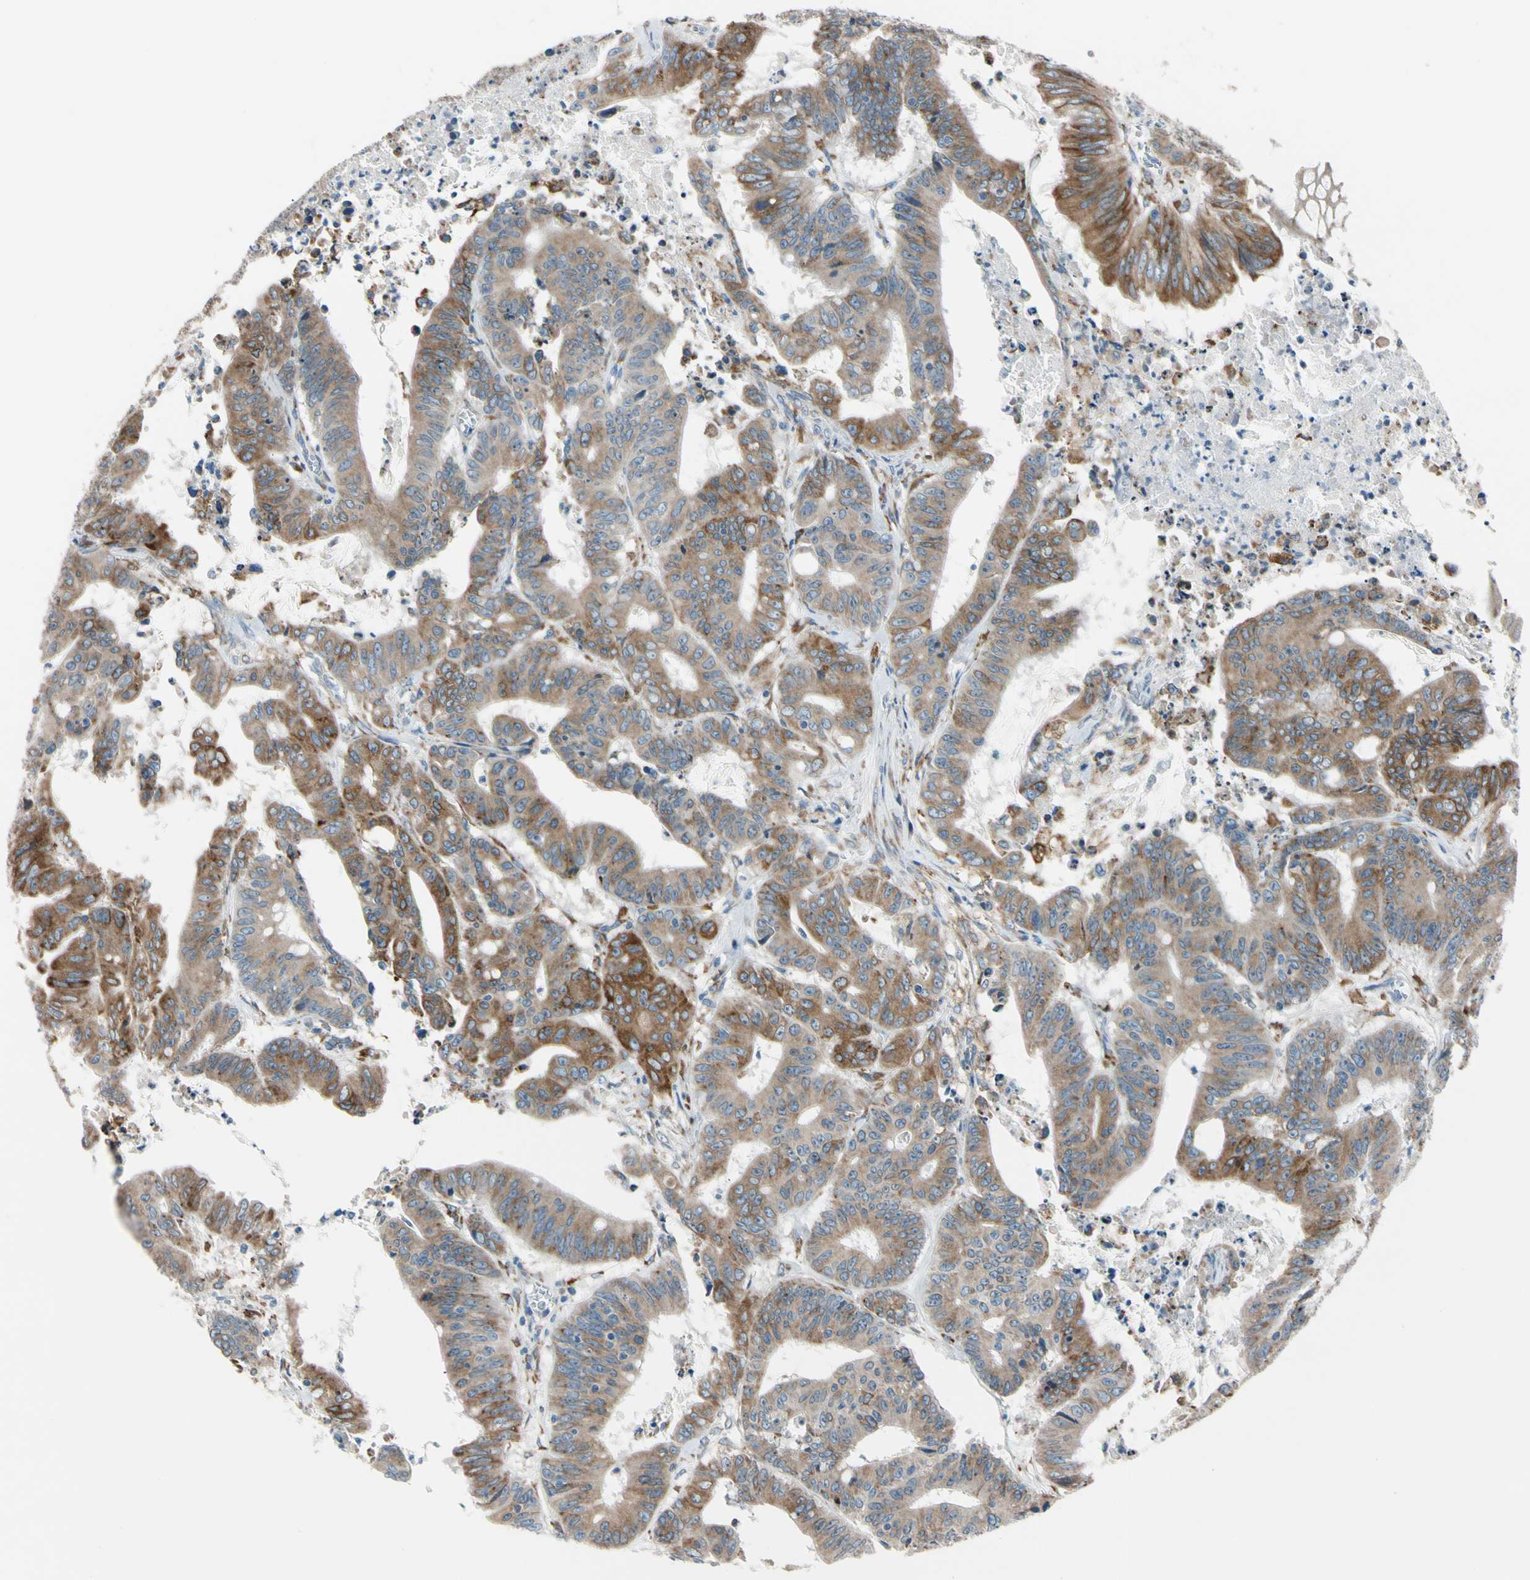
{"staining": {"intensity": "moderate", "quantity": ">75%", "location": "cytoplasmic/membranous"}, "tissue": "colorectal cancer", "cell_type": "Tumor cells", "image_type": "cancer", "snomed": [{"axis": "morphology", "description": "Adenocarcinoma, NOS"}, {"axis": "topography", "description": "Colon"}], "caption": "Immunohistochemistry (IHC) micrograph of adenocarcinoma (colorectal) stained for a protein (brown), which reveals medium levels of moderate cytoplasmic/membranous staining in about >75% of tumor cells.", "gene": "LRPAP1", "patient": {"sex": "male", "age": 45}}